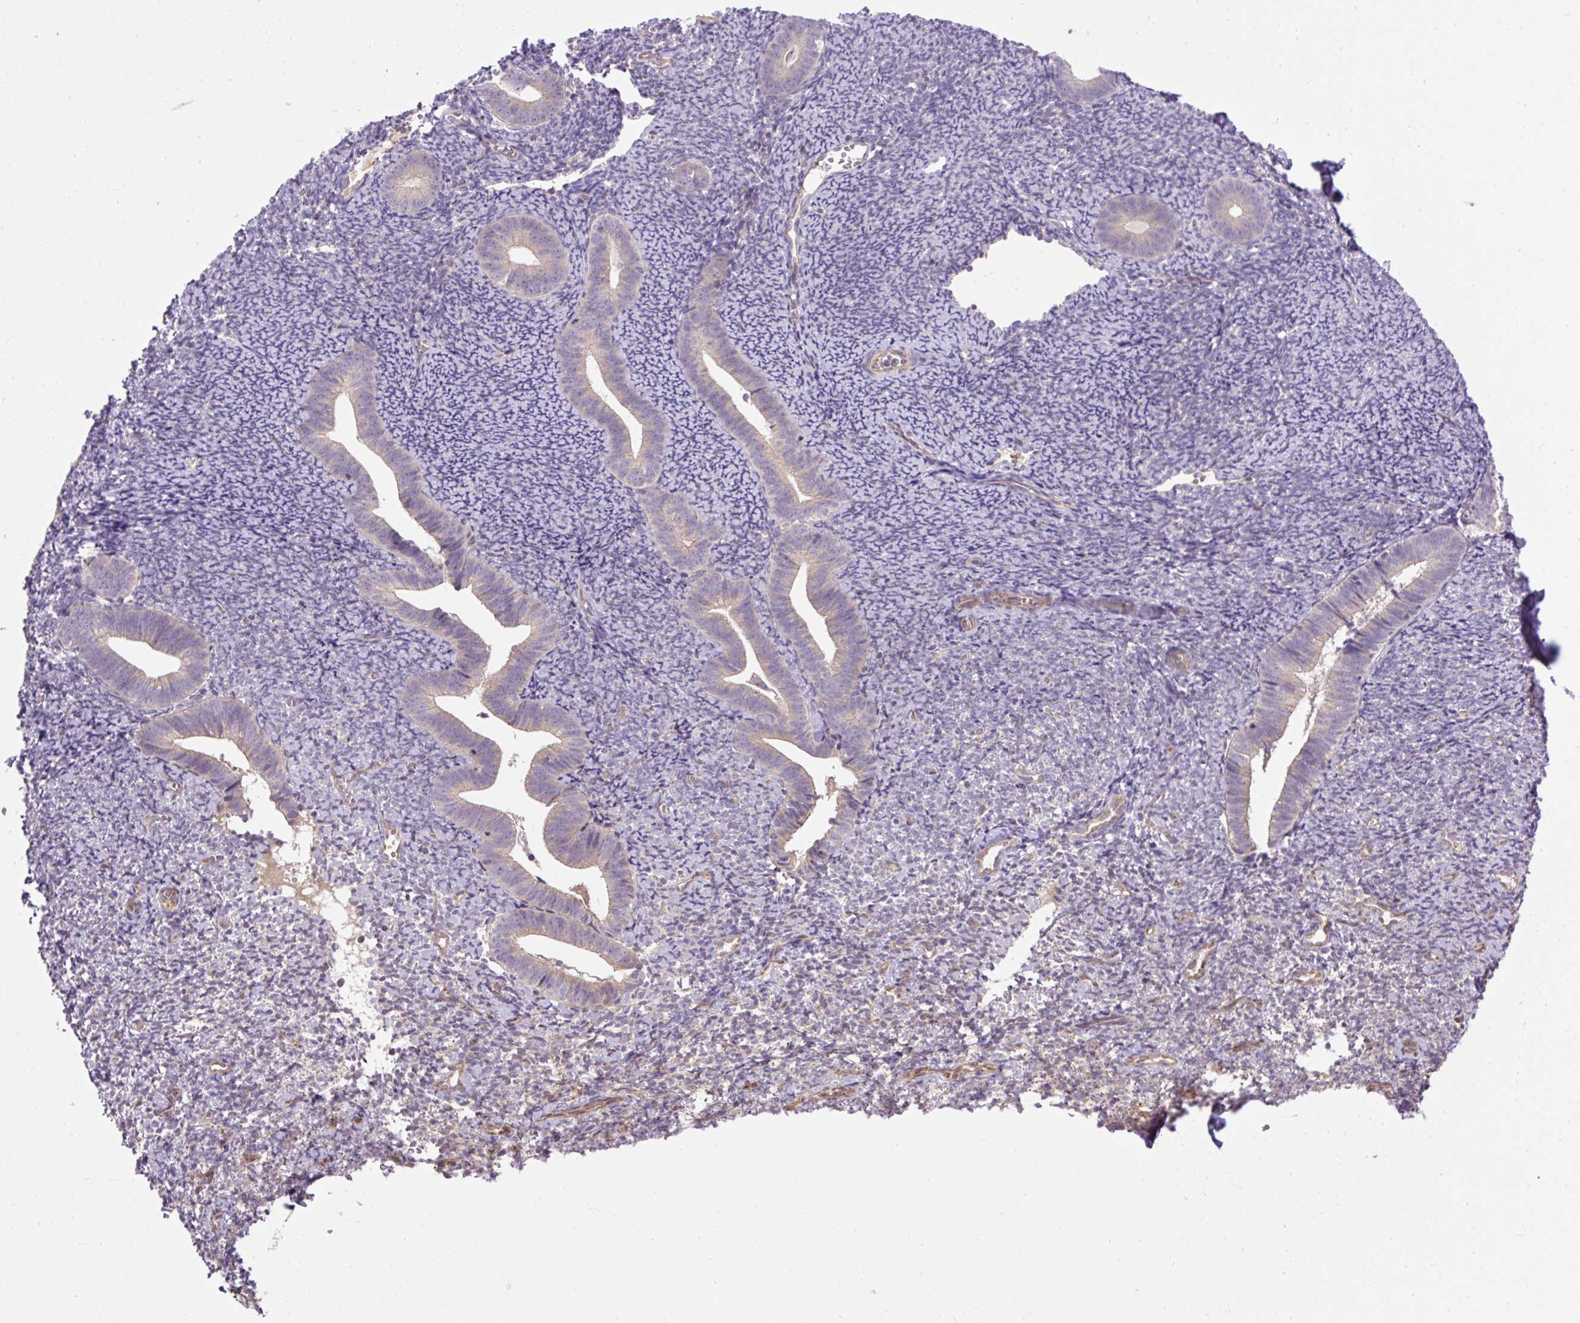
{"staining": {"intensity": "weak", "quantity": "<25%", "location": "cytoplasmic/membranous"}, "tissue": "endometrium", "cell_type": "Cells in endometrial stroma", "image_type": "normal", "snomed": [{"axis": "morphology", "description": "Normal tissue, NOS"}, {"axis": "topography", "description": "Endometrium"}], "caption": "Endometrium stained for a protein using immunohistochemistry (IHC) shows no positivity cells in endometrial stroma.", "gene": "ZNF547", "patient": {"sex": "female", "age": 39}}